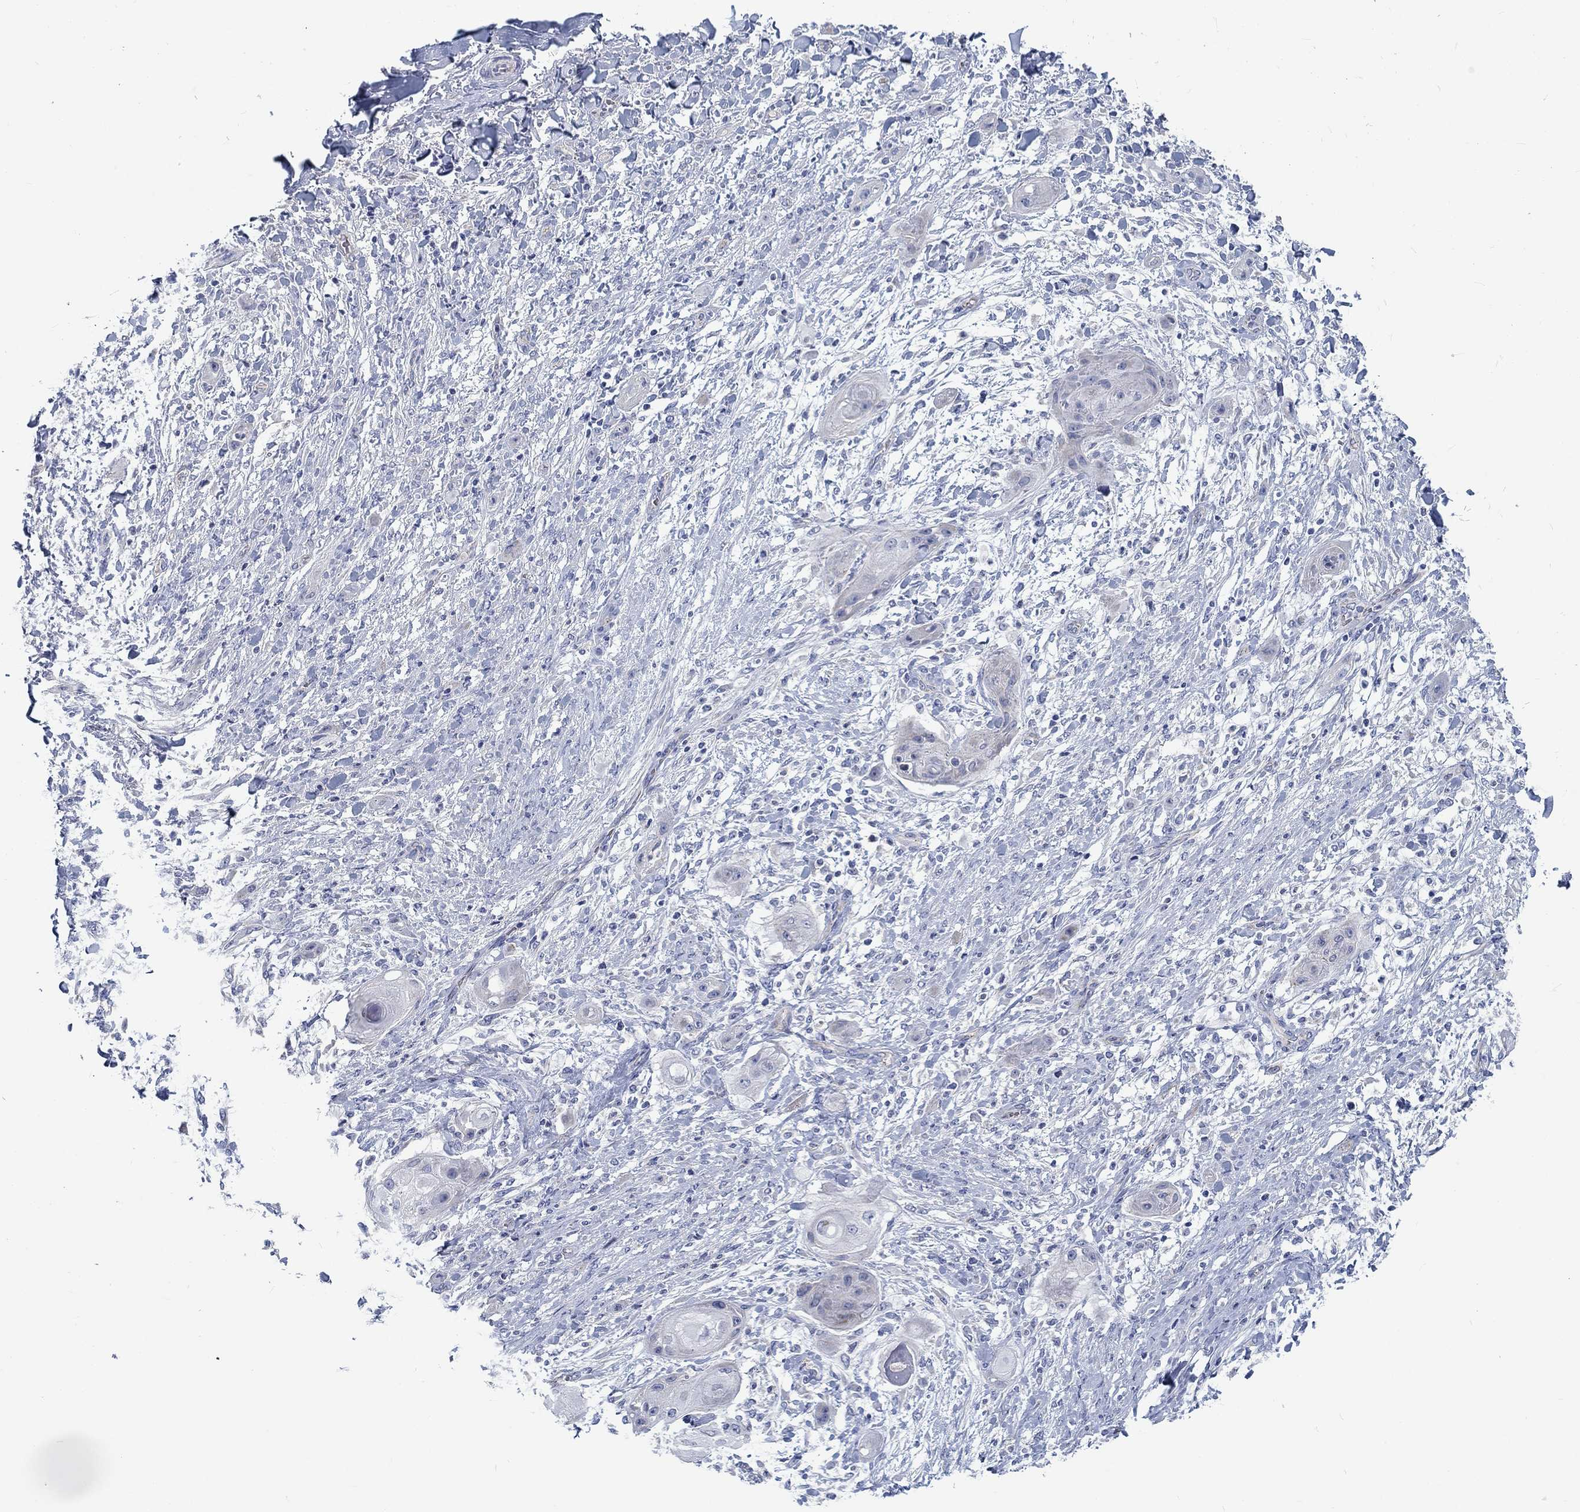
{"staining": {"intensity": "negative", "quantity": "none", "location": "none"}, "tissue": "skin cancer", "cell_type": "Tumor cells", "image_type": "cancer", "snomed": [{"axis": "morphology", "description": "Squamous cell carcinoma, NOS"}, {"axis": "topography", "description": "Skin"}], "caption": "This is an IHC photomicrograph of skin cancer. There is no staining in tumor cells.", "gene": "MYBPC1", "patient": {"sex": "male", "age": 62}}